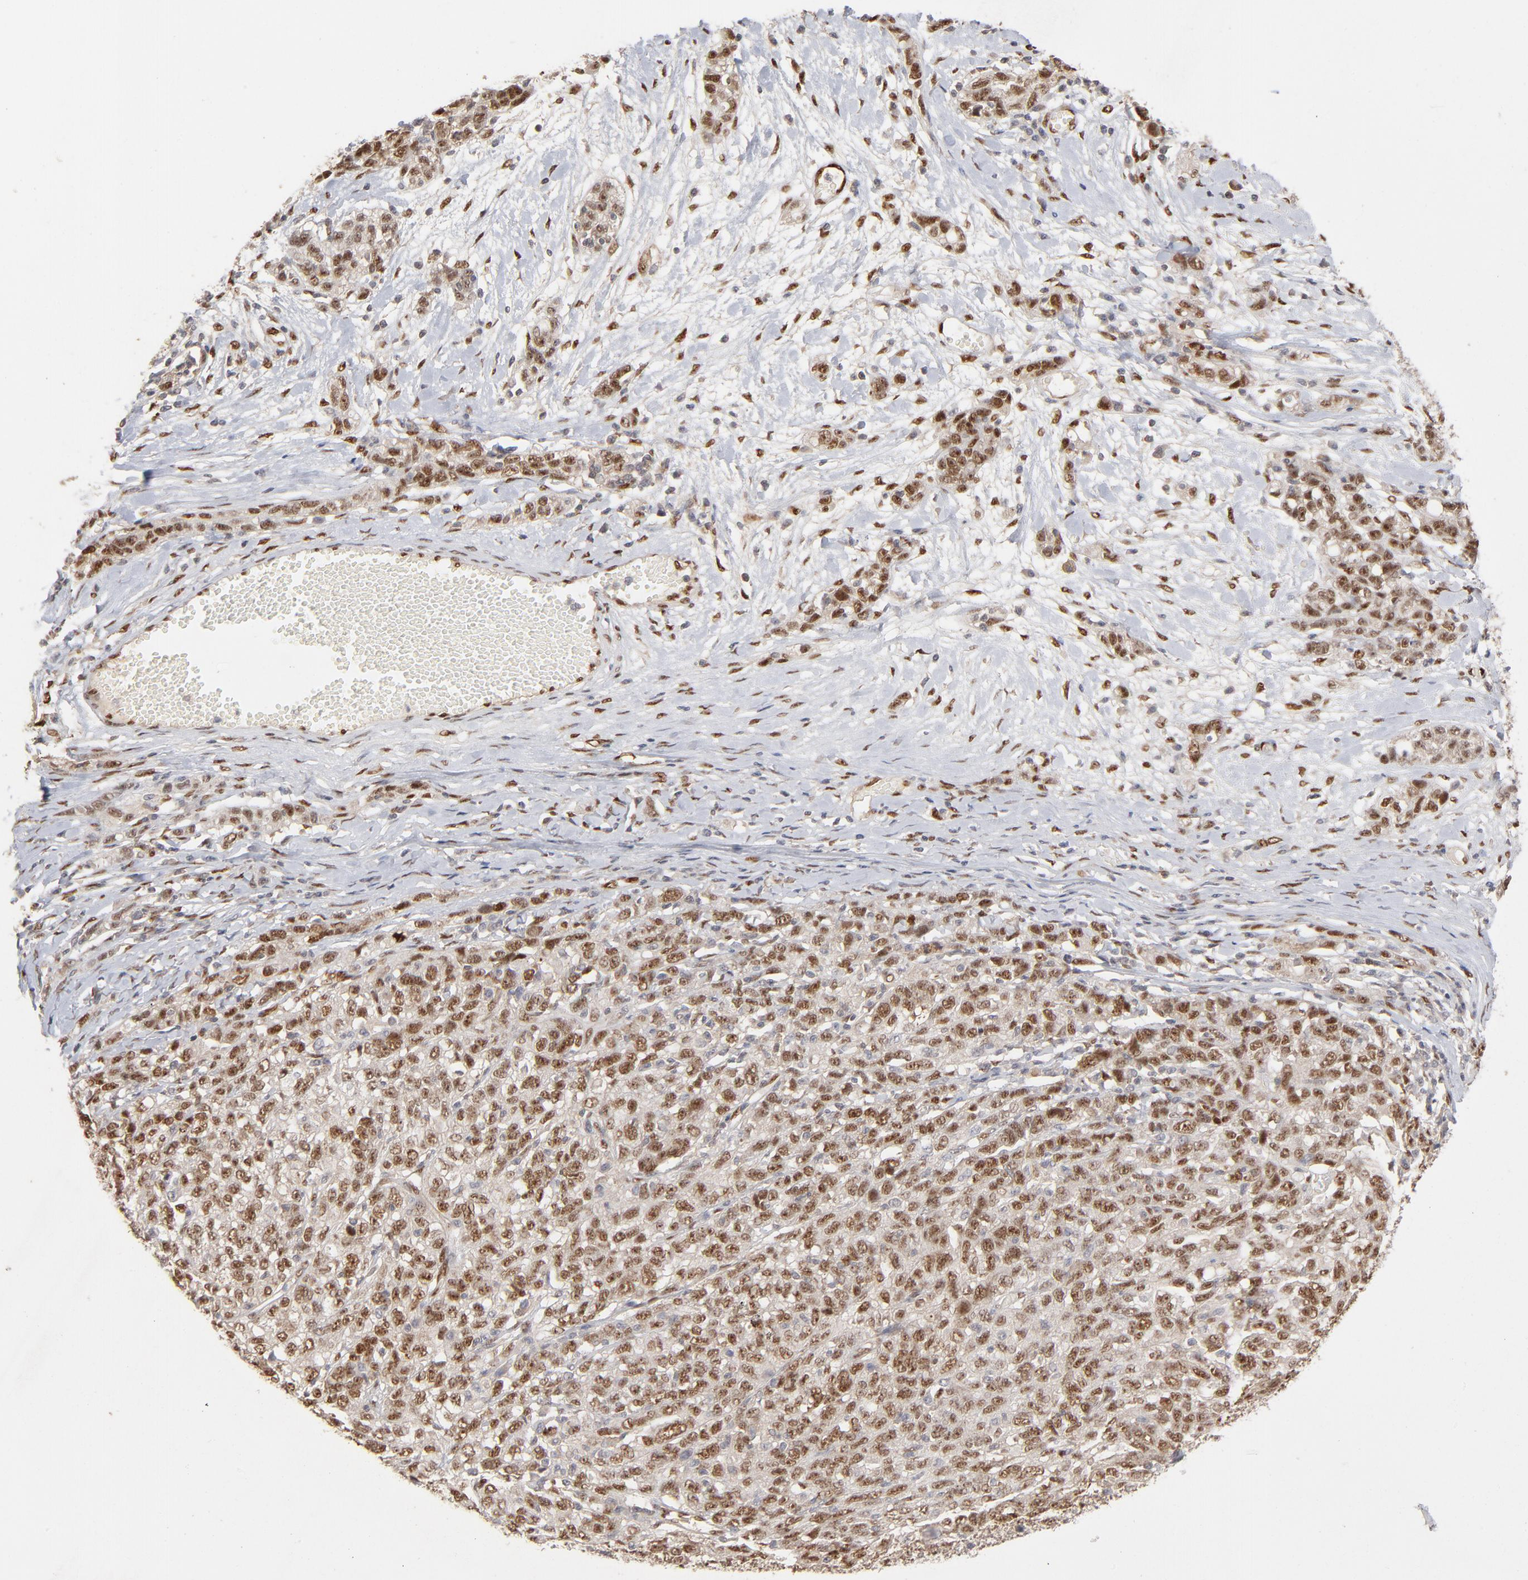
{"staining": {"intensity": "moderate", "quantity": ">75%", "location": "nuclear"}, "tissue": "ovarian cancer", "cell_type": "Tumor cells", "image_type": "cancer", "snomed": [{"axis": "morphology", "description": "Cystadenocarcinoma, serous, NOS"}, {"axis": "topography", "description": "Ovary"}], "caption": "High-magnification brightfield microscopy of serous cystadenocarcinoma (ovarian) stained with DAB (3,3'-diaminobenzidine) (brown) and counterstained with hematoxylin (blue). tumor cells exhibit moderate nuclear expression is seen in approximately>75% of cells.", "gene": "NFIB", "patient": {"sex": "female", "age": 71}}